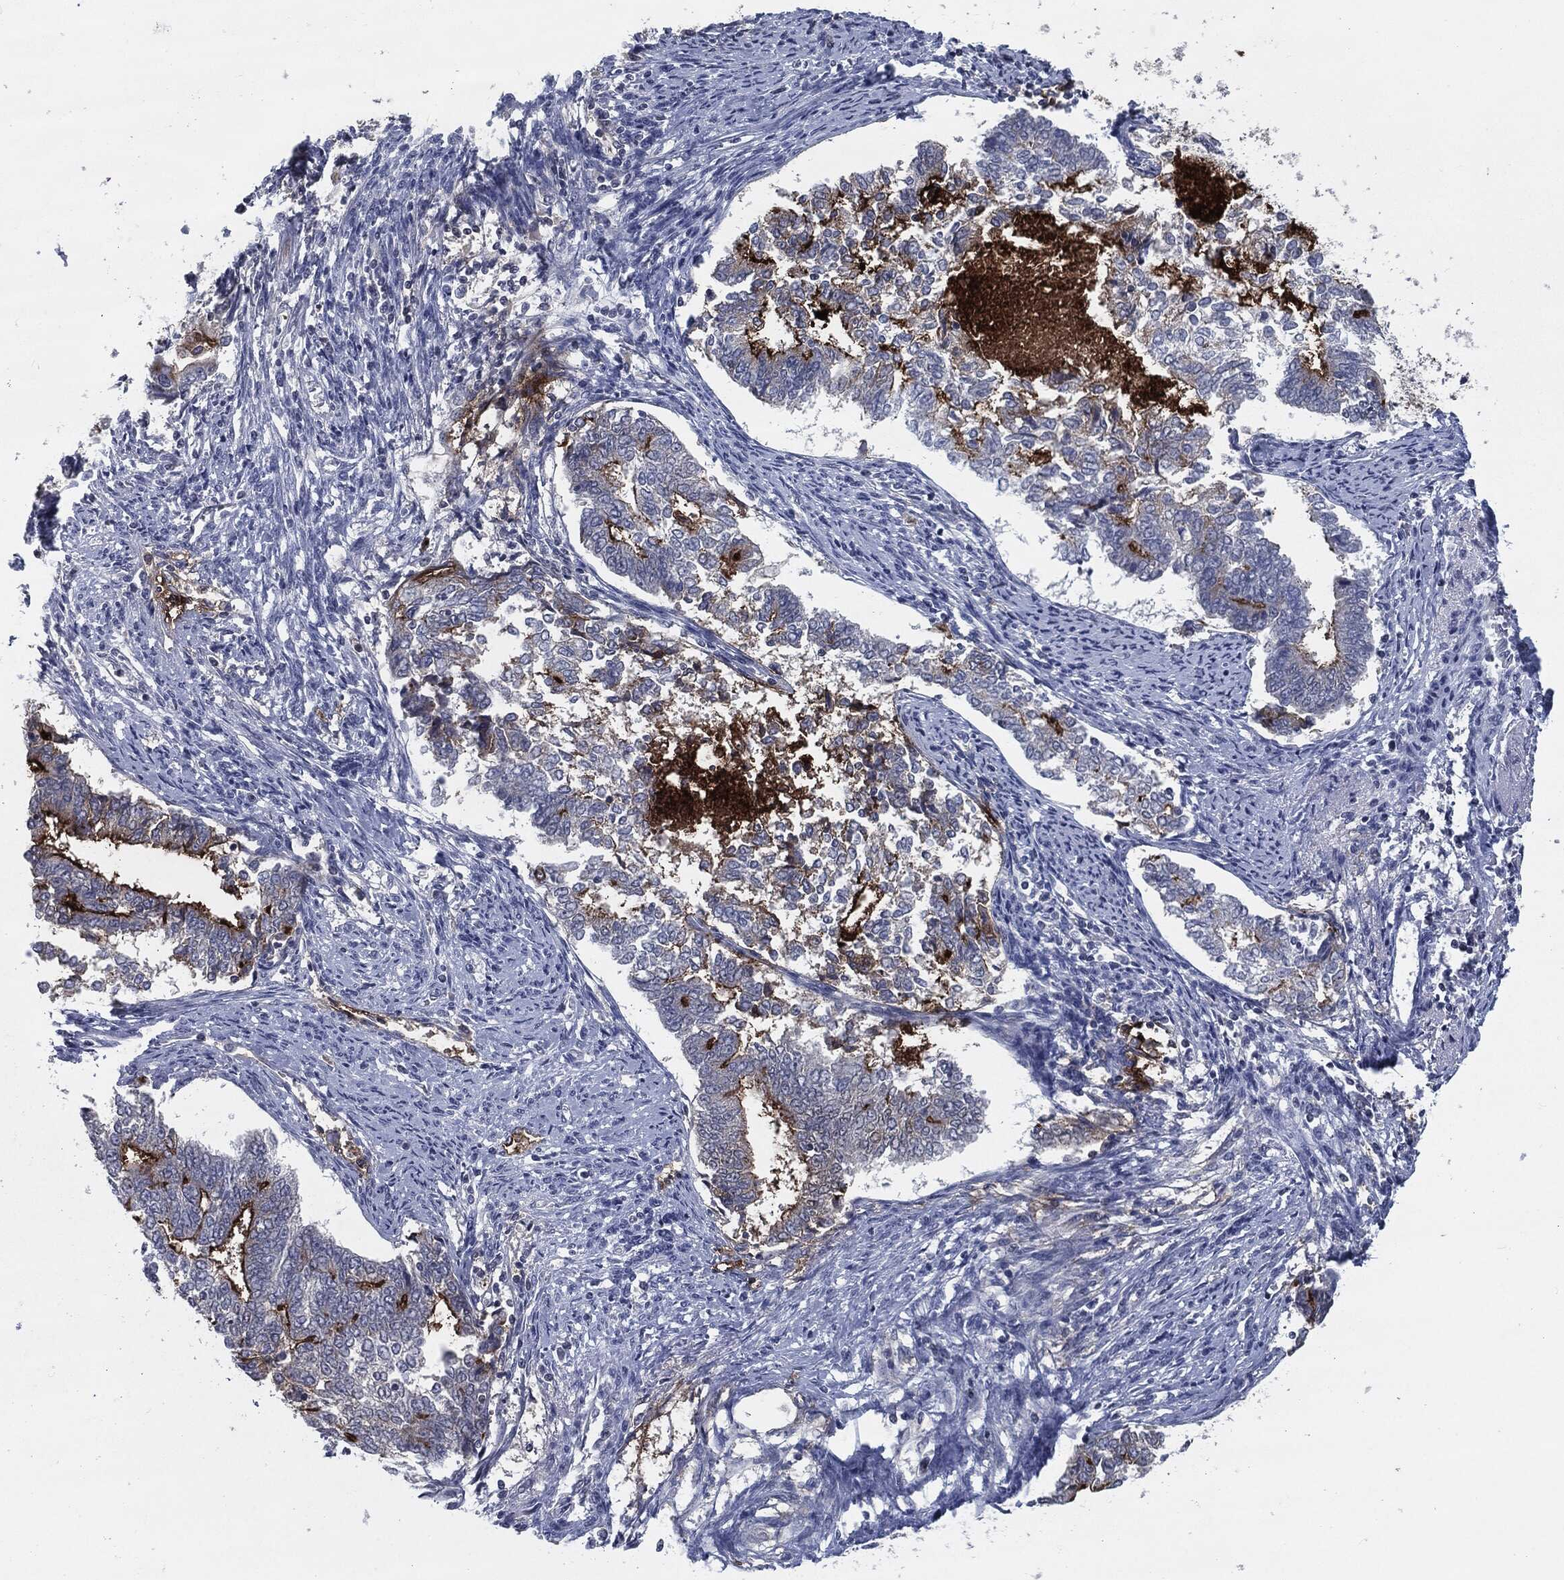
{"staining": {"intensity": "strong", "quantity": "<25%", "location": "cytoplasmic/membranous"}, "tissue": "endometrial cancer", "cell_type": "Tumor cells", "image_type": "cancer", "snomed": [{"axis": "morphology", "description": "Adenocarcinoma, NOS"}, {"axis": "topography", "description": "Endometrium"}], "caption": "Immunohistochemical staining of endometrial cancer shows medium levels of strong cytoplasmic/membranous protein expression in approximately <25% of tumor cells. The protein is stained brown, and the nuclei are stained in blue (DAB IHC with brightfield microscopy, high magnification).", "gene": "PROM1", "patient": {"sex": "female", "age": 65}}